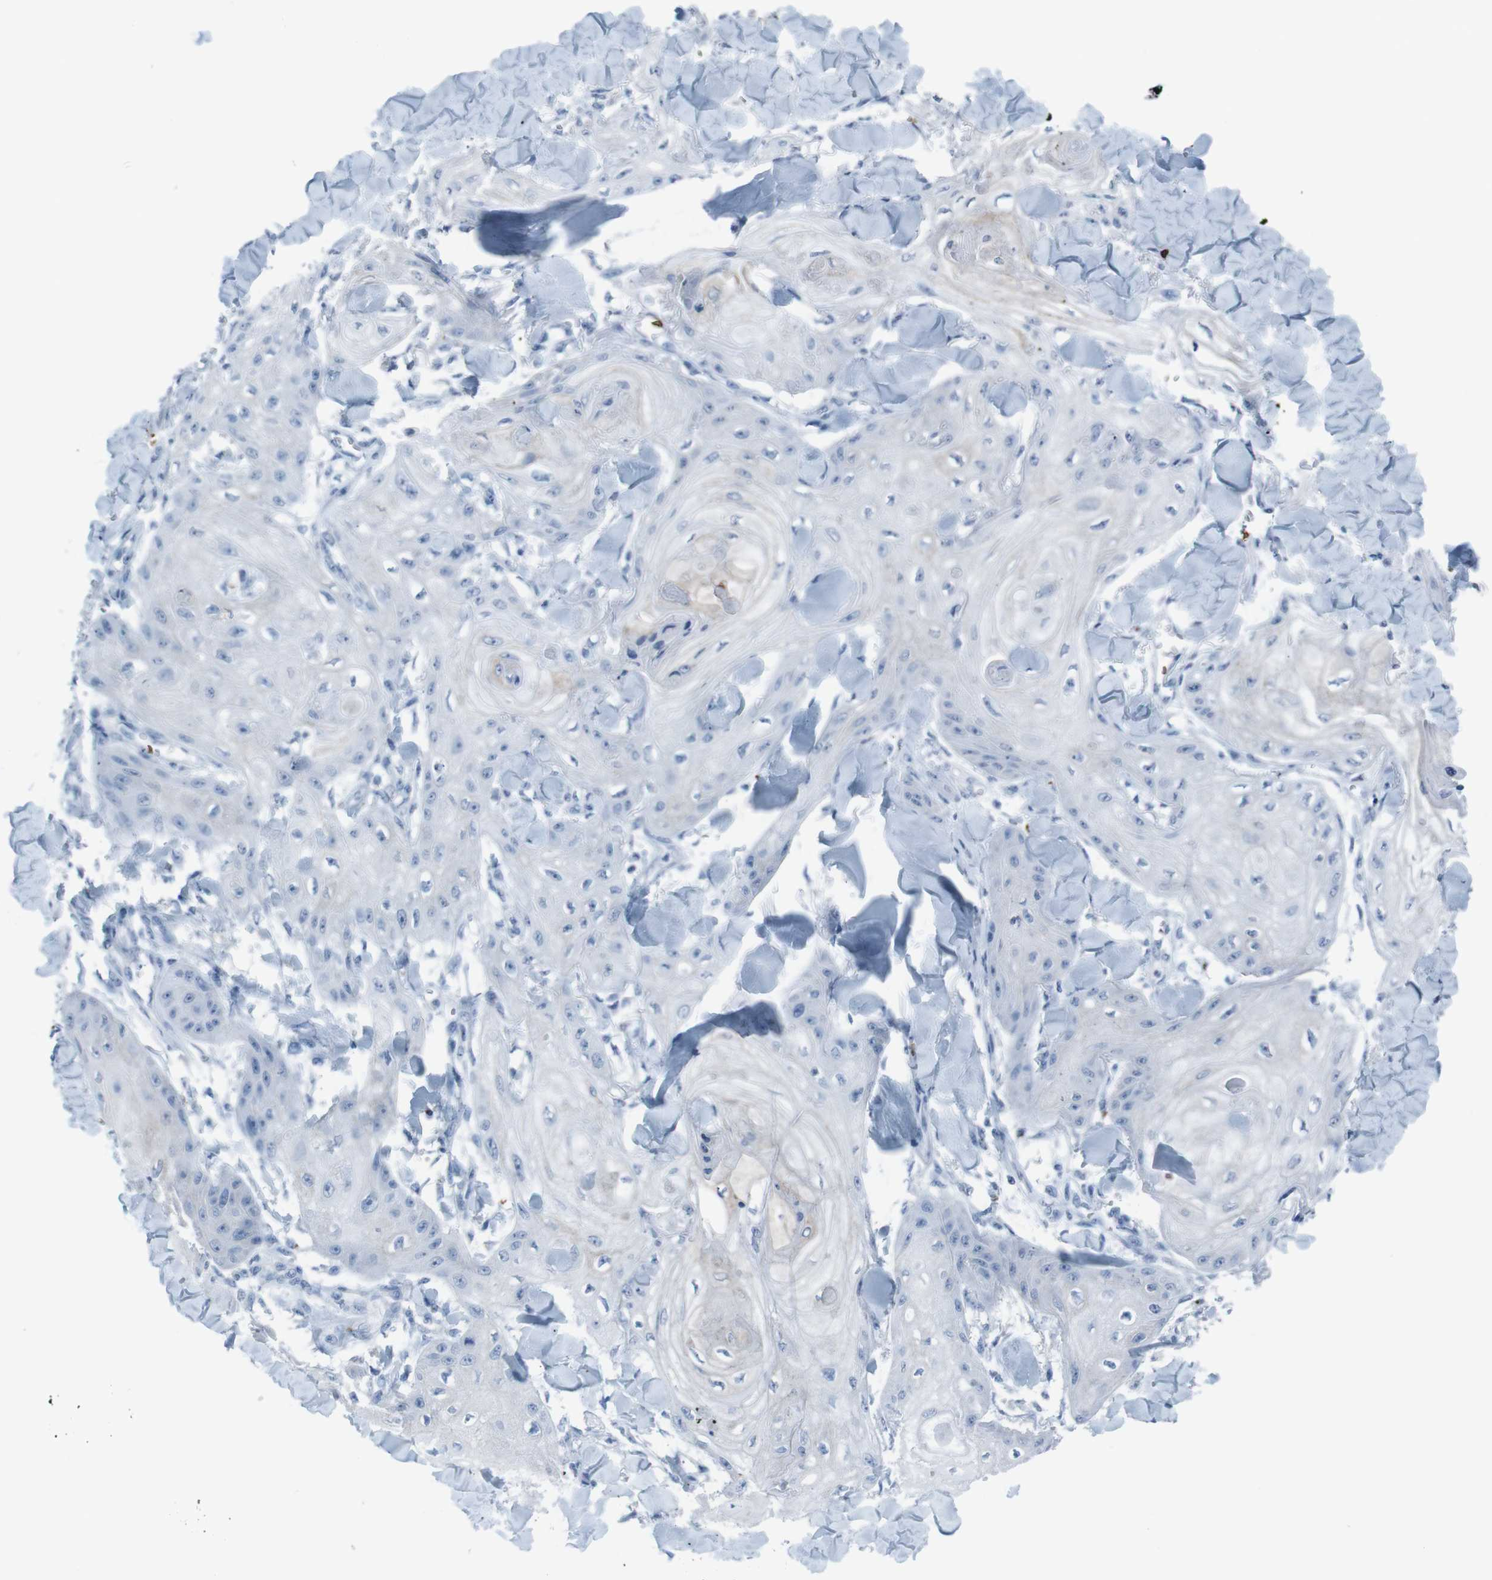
{"staining": {"intensity": "negative", "quantity": "none", "location": "none"}, "tissue": "skin cancer", "cell_type": "Tumor cells", "image_type": "cancer", "snomed": [{"axis": "morphology", "description": "Squamous cell carcinoma, NOS"}, {"axis": "topography", "description": "Skin"}], "caption": "Protein analysis of skin cancer shows no significant positivity in tumor cells.", "gene": "ST6GAL1", "patient": {"sex": "male", "age": 74}}